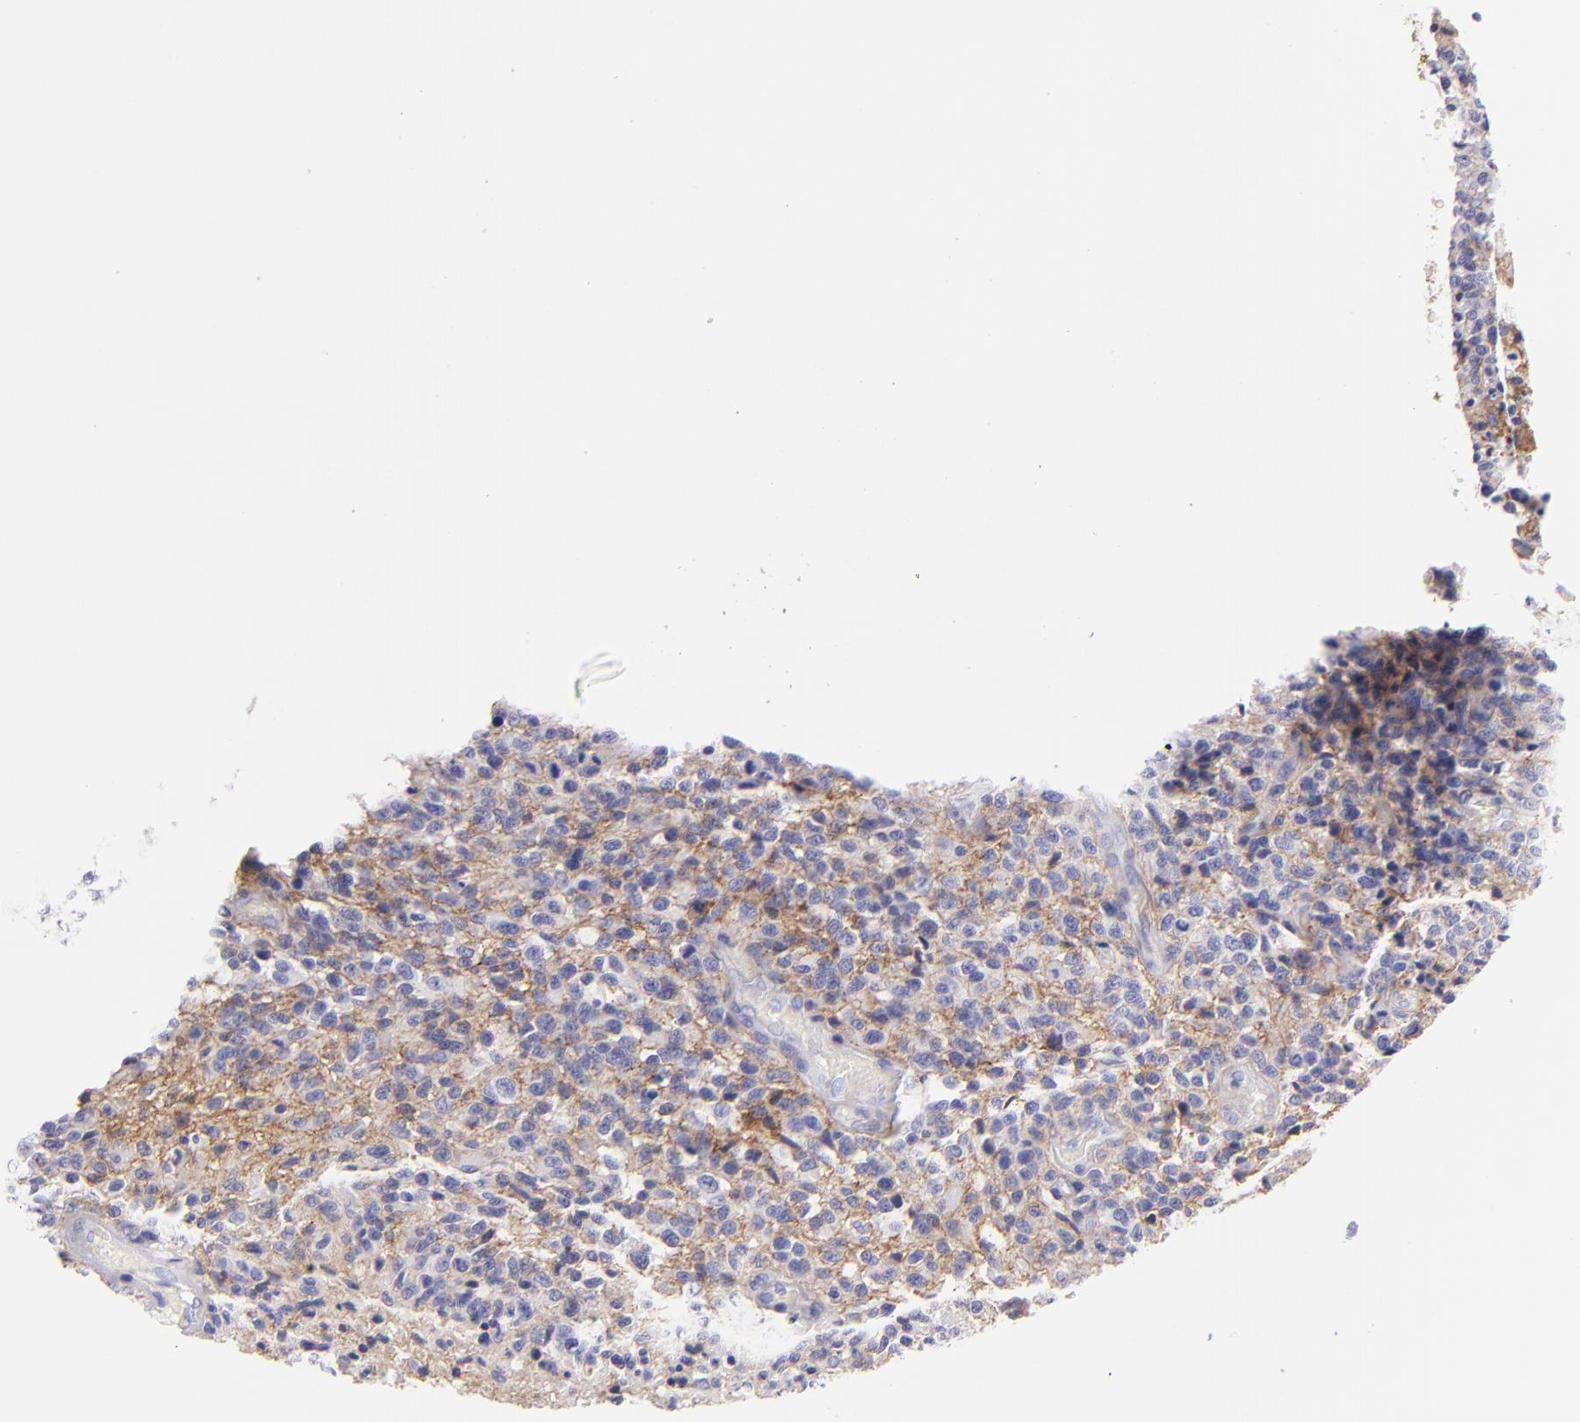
{"staining": {"intensity": "weak", "quantity": "25%-75%", "location": "cytoplasmic/membranous"}, "tissue": "glioma", "cell_type": "Tumor cells", "image_type": "cancer", "snomed": [{"axis": "morphology", "description": "Glioma, malignant, High grade"}, {"axis": "topography", "description": "Brain"}], "caption": "Protein expression analysis of malignant high-grade glioma demonstrates weak cytoplasmic/membranous staining in about 25%-75% of tumor cells.", "gene": "CD81", "patient": {"sex": "male", "age": 36}}